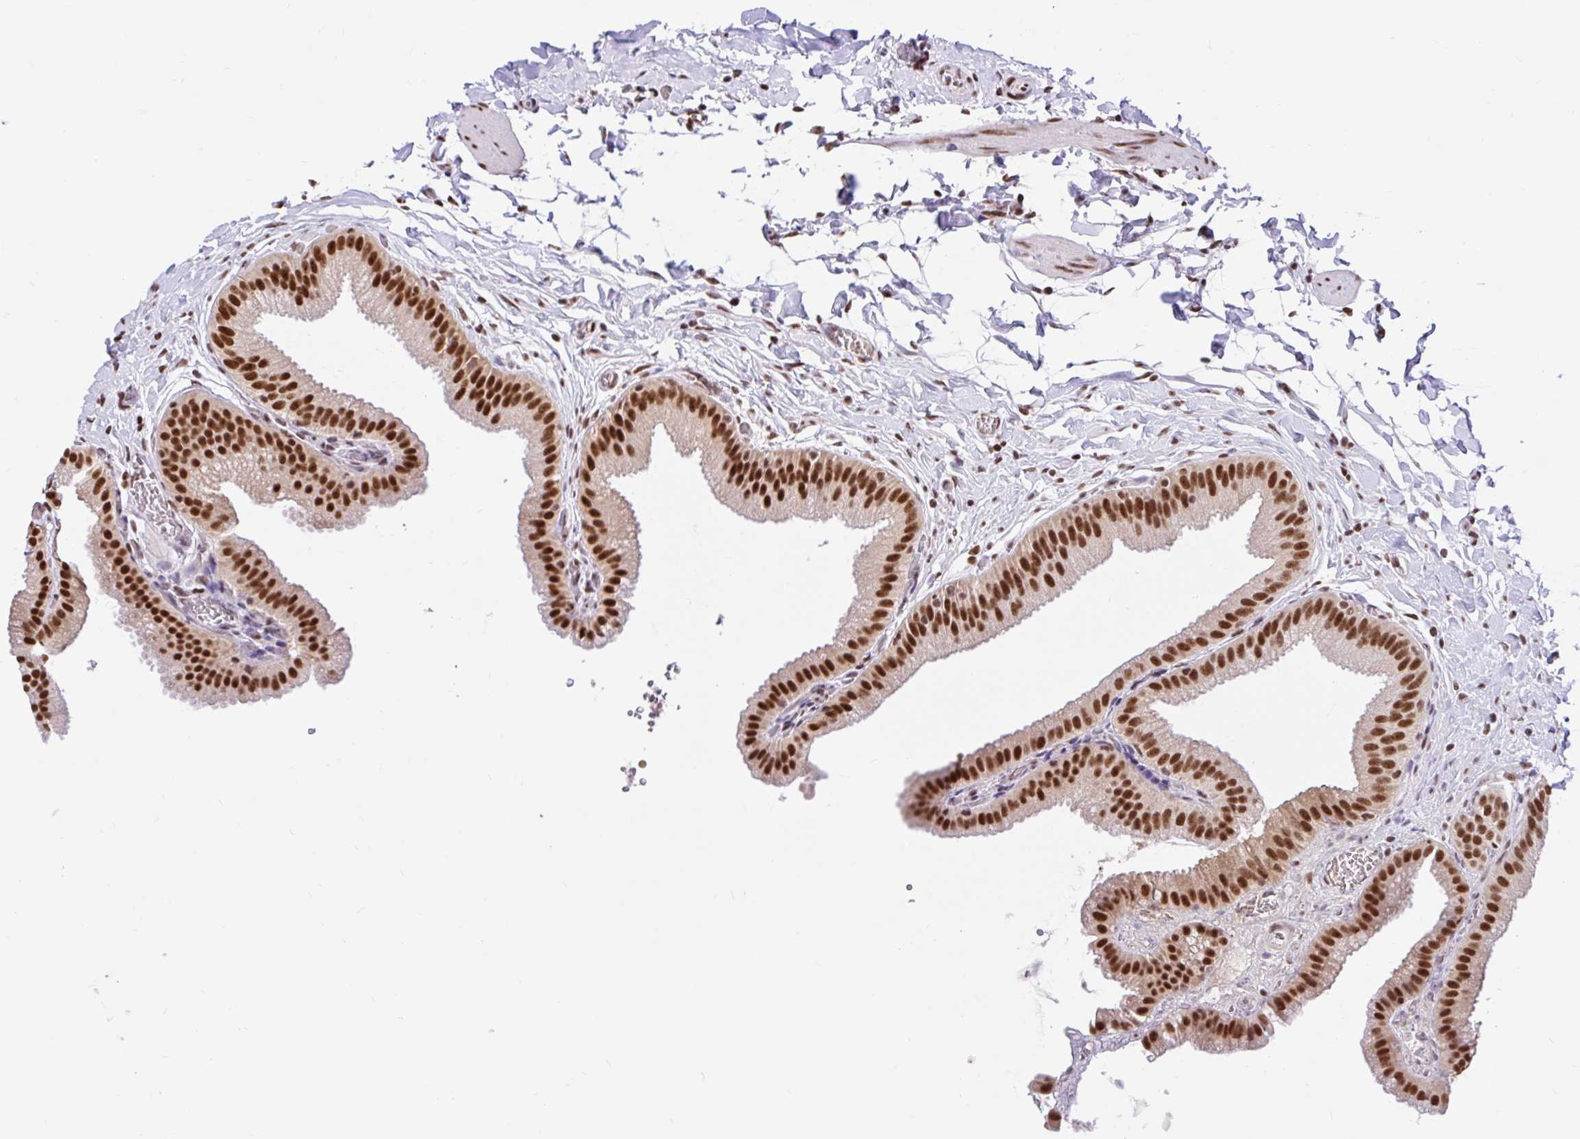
{"staining": {"intensity": "strong", "quantity": ">75%", "location": "nuclear"}, "tissue": "gallbladder", "cell_type": "Glandular cells", "image_type": "normal", "snomed": [{"axis": "morphology", "description": "Normal tissue, NOS"}, {"axis": "topography", "description": "Gallbladder"}], "caption": "Glandular cells reveal high levels of strong nuclear staining in approximately >75% of cells in unremarkable gallbladder. (DAB = brown stain, brightfield microscopy at high magnification).", "gene": "ABCA9", "patient": {"sex": "female", "age": 63}}